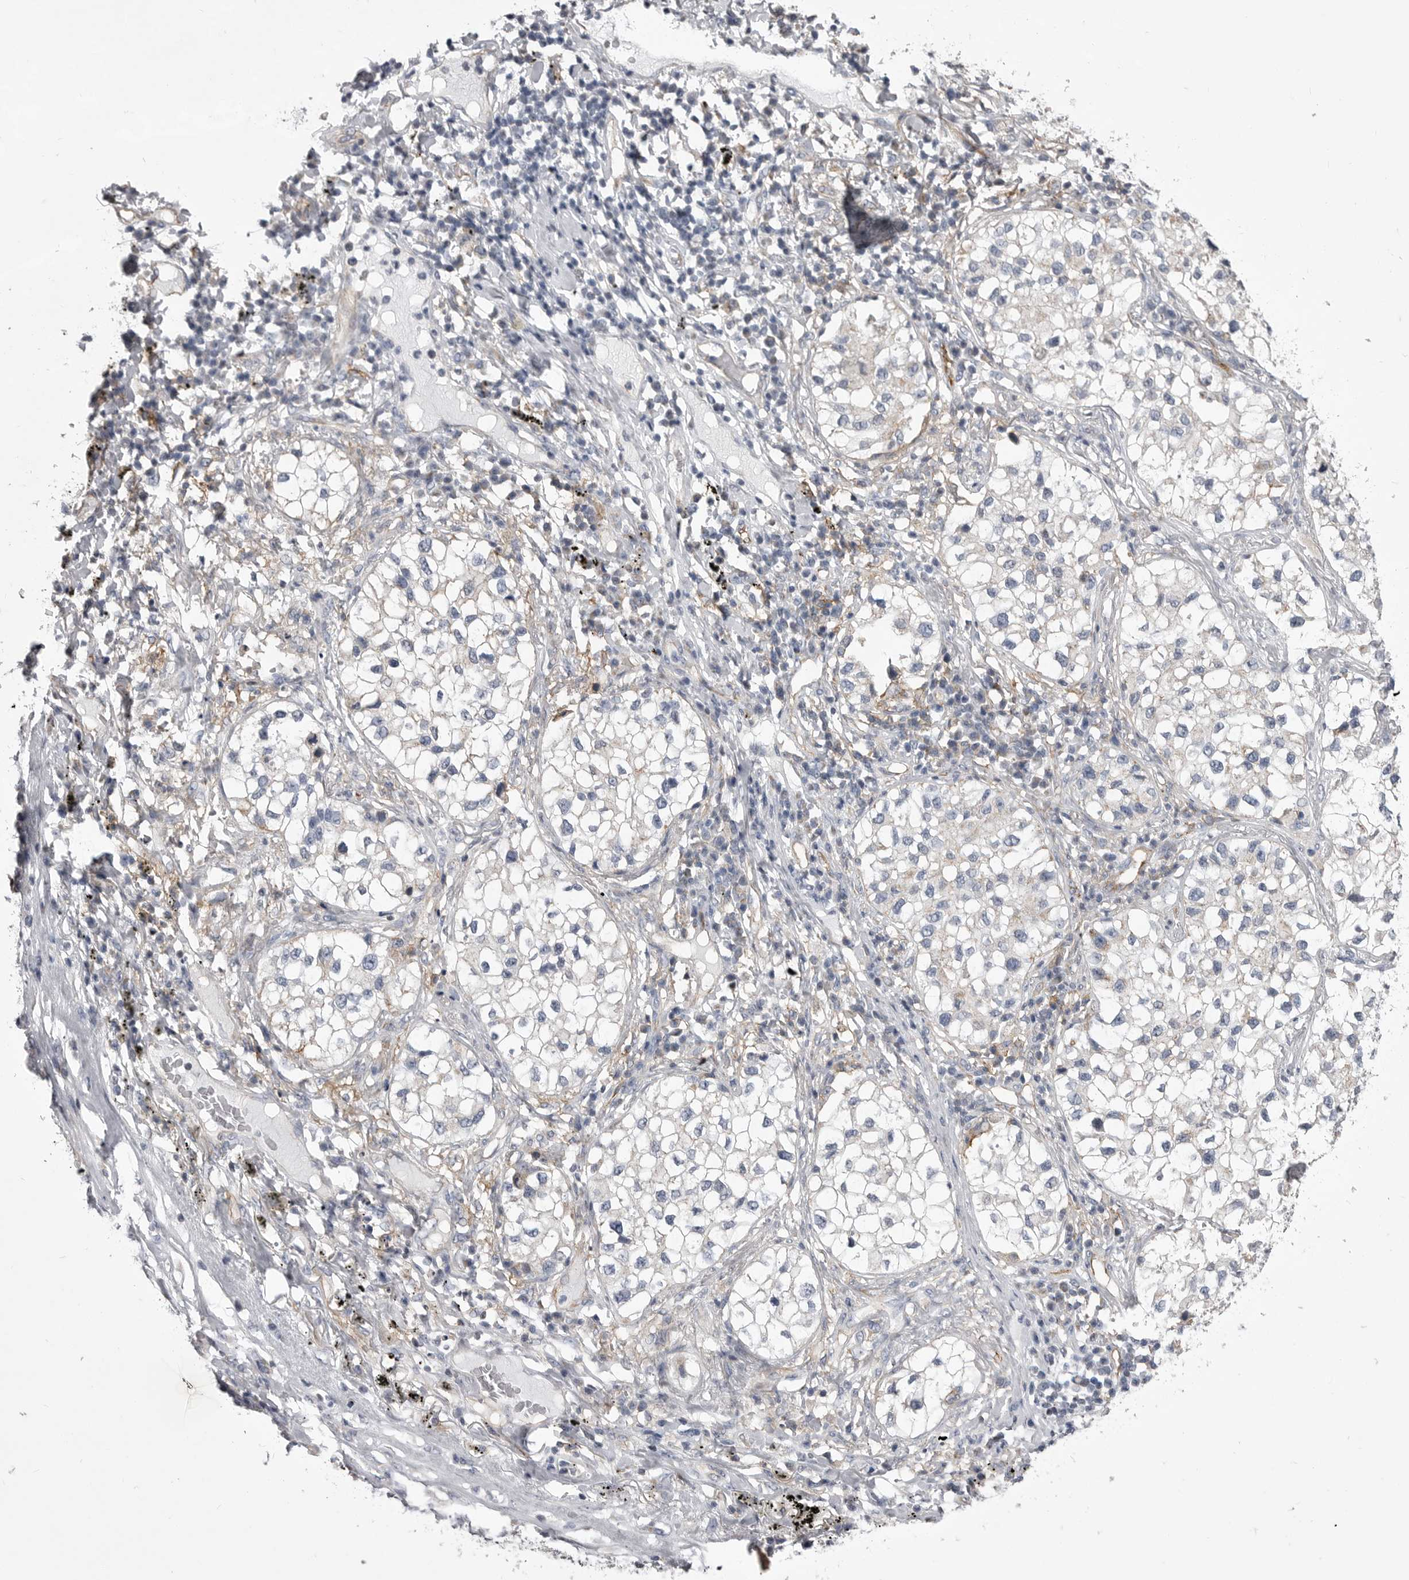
{"staining": {"intensity": "negative", "quantity": "none", "location": "none"}, "tissue": "lung cancer", "cell_type": "Tumor cells", "image_type": "cancer", "snomed": [{"axis": "morphology", "description": "Adenocarcinoma, NOS"}, {"axis": "topography", "description": "Lung"}], "caption": "The immunohistochemistry (IHC) photomicrograph has no significant expression in tumor cells of adenocarcinoma (lung) tissue.", "gene": "OPLAH", "patient": {"sex": "male", "age": 63}}